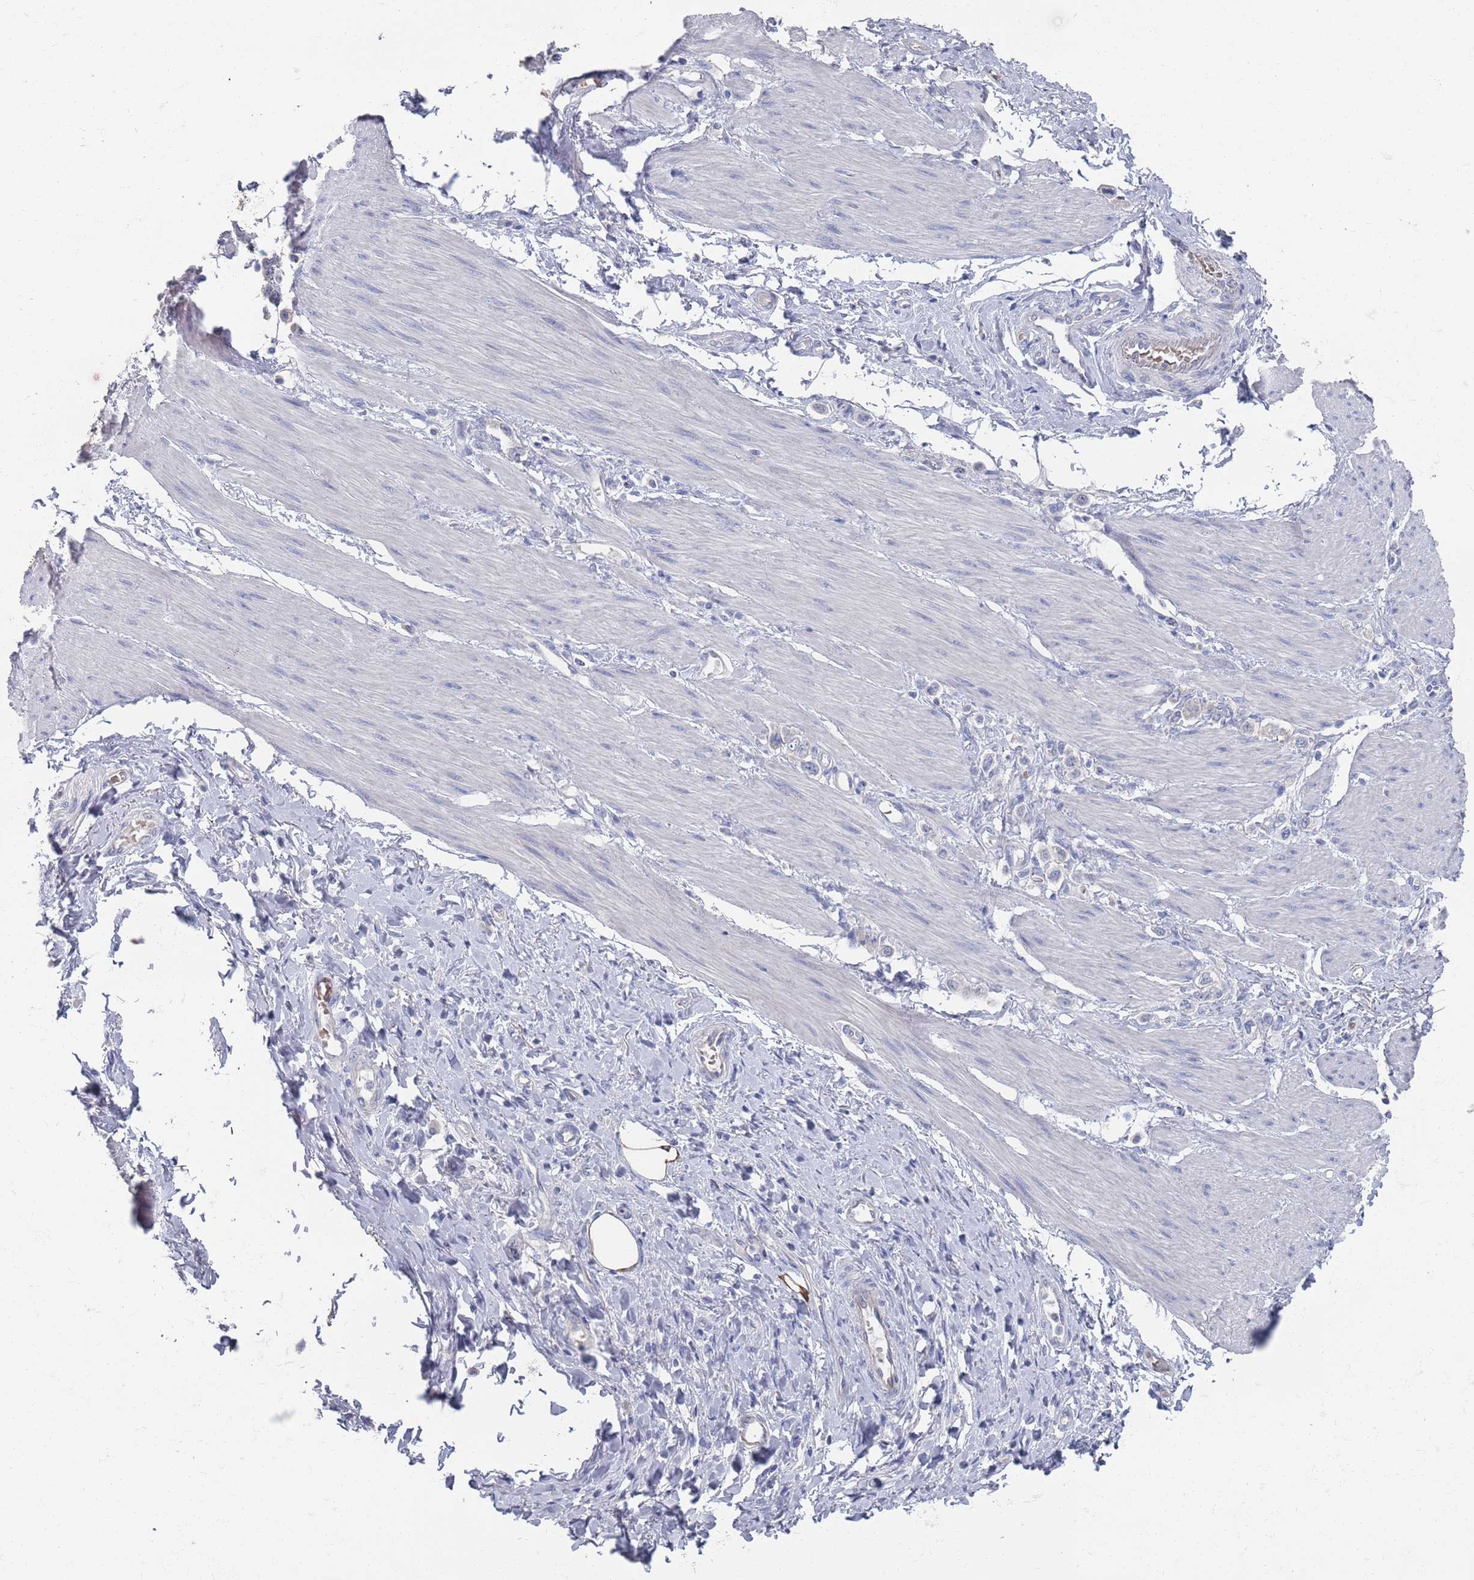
{"staining": {"intensity": "negative", "quantity": "none", "location": "none"}, "tissue": "stomach cancer", "cell_type": "Tumor cells", "image_type": "cancer", "snomed": [{"axis": "morphology", "description": "Adenocarcinoma, NOS"}, {"axis": "topography", "description": "Stomach"}], "caption": "Image shows no protein expression in tumor cells of adenocarcinoma (stomach) tissue.", "gene": "TMCO3", "patient": {"sex": "female", "age": 65}}